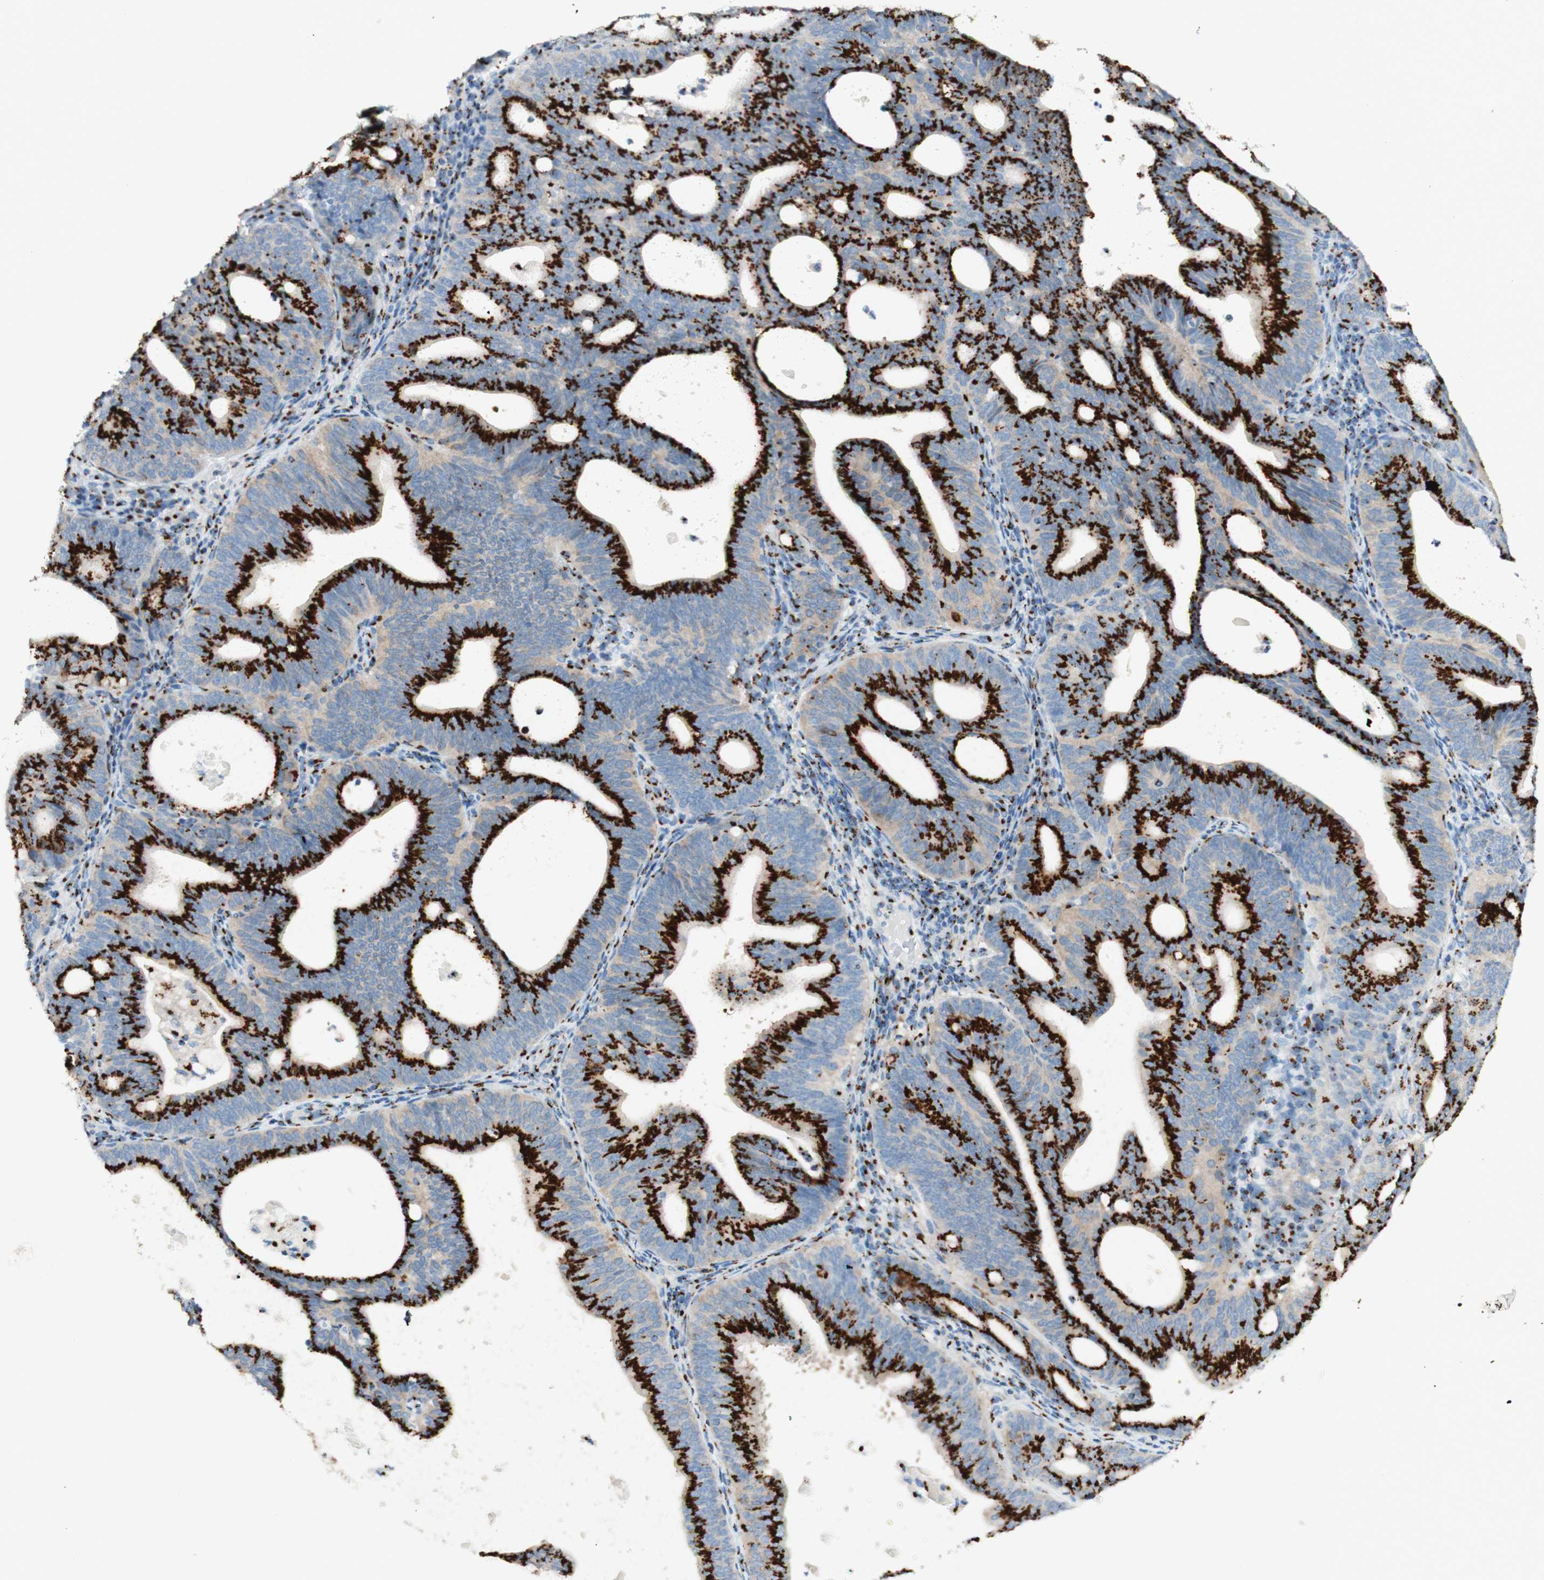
{"staining": {"intensity": "strong", "quantity": ">75%", "location": "cytoplasmic/membranous"}, "tissue": "endometrial cancer", "cell_type": "Tumor cells", "image_type": "cancer", "snomed": [{"axis": "morphology", "description": "Adenocarcinoma, NOS"}, {"axis": "topography", "description": "Uterus"}], "caption": "Immunohistochemistry photomicrograph of human adenocarcinoma (endometrial) stained for a protein (brown), which demonstrates high levels of strong cytoplasmic/membranous positivity in approximately >75% of tumor cells.", "gene": "GOLGB1", "patient": {"sex": "female", "age": 83}}